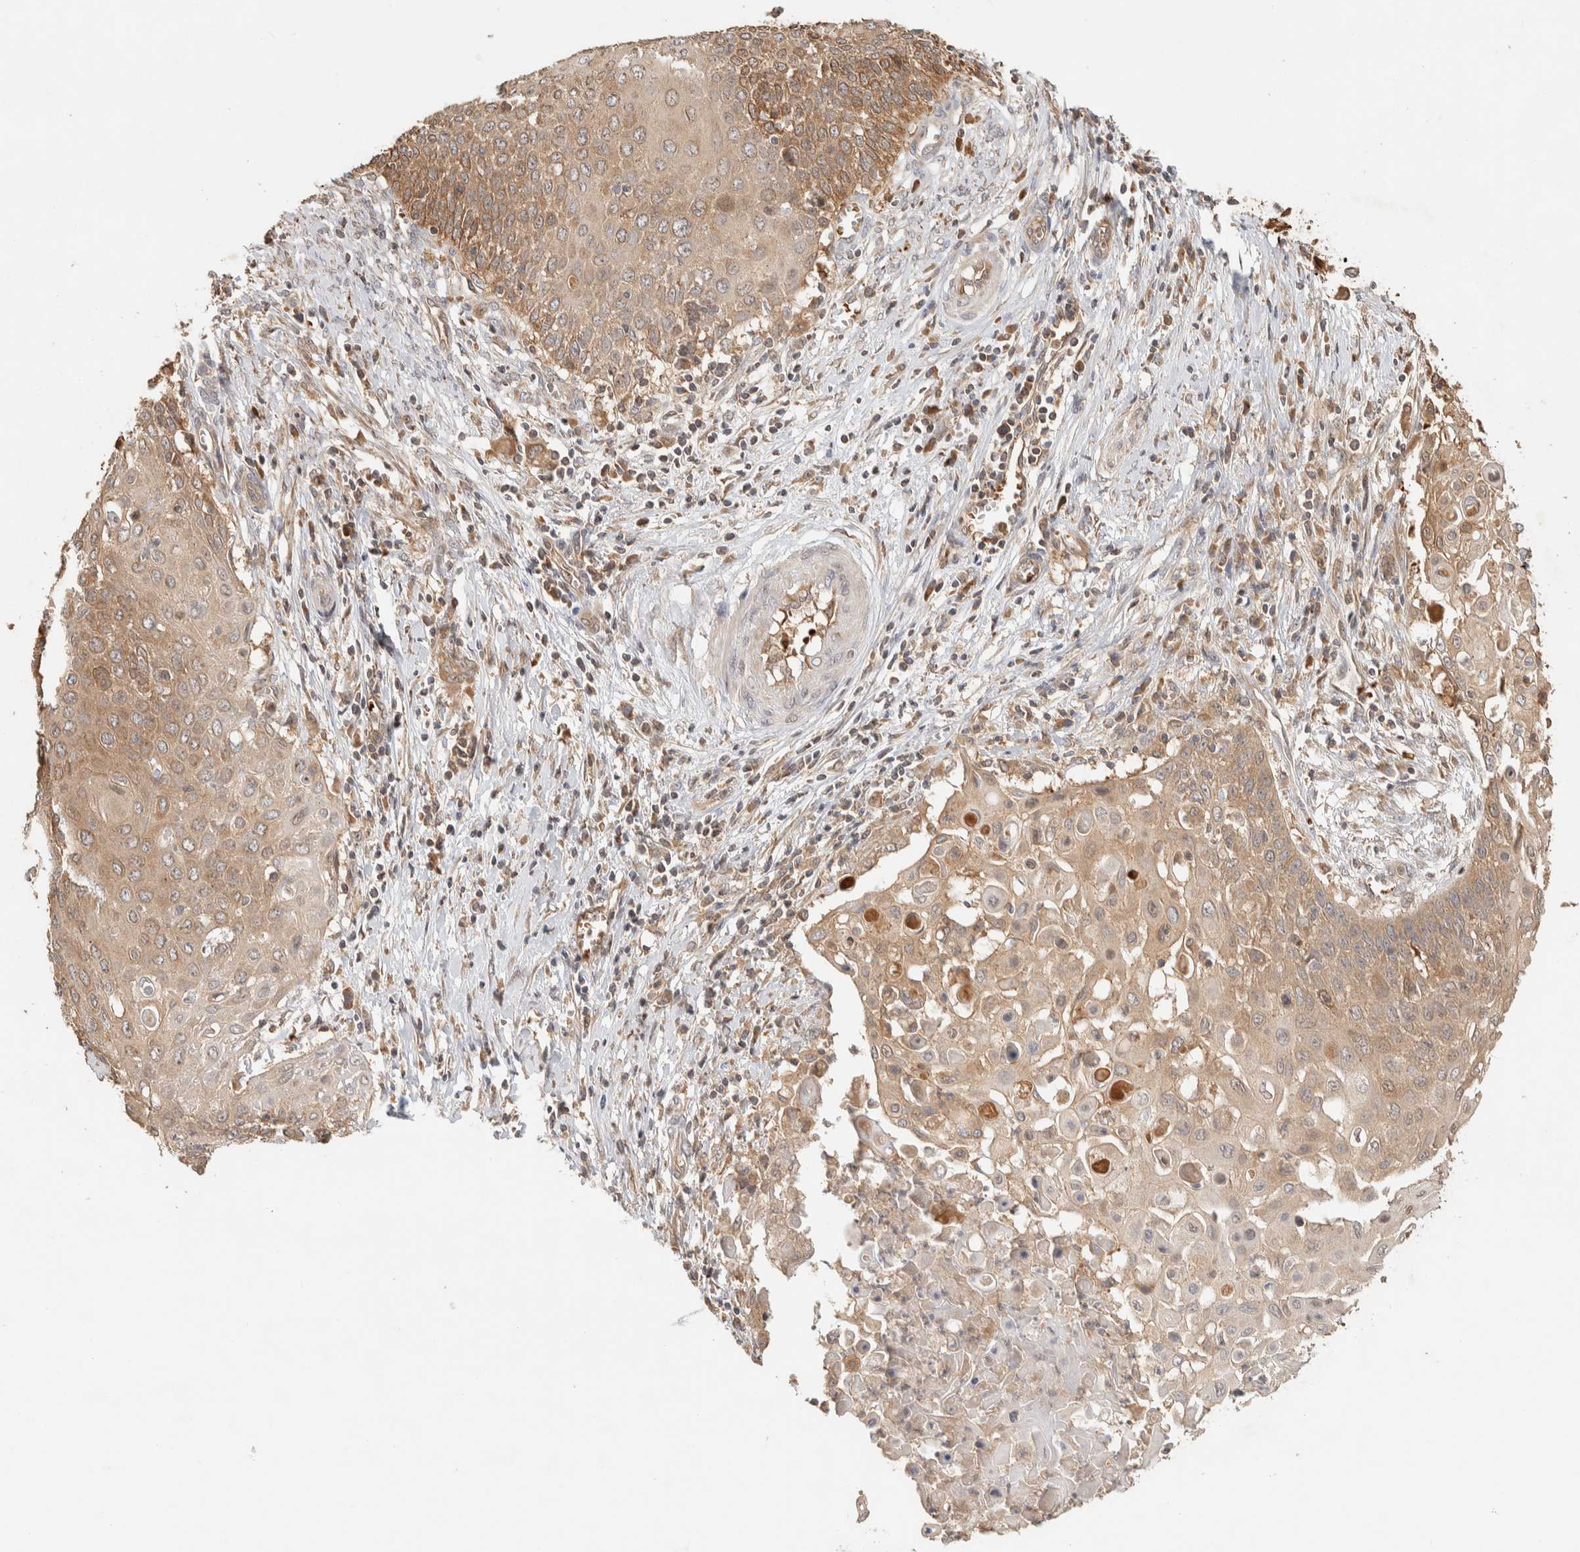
{"staining": {"intensity": "moderate", "quantity": ">75%", "location": "cytoplasmic/membranous"}, "tissue": "cervical cancer", "cell_type": "Tumor cells", "image_type": "cancer", "snomed": [{"axis": "morphology", "description": "Squamous cell carcinoma, NOS"}, {"axis": "topography", "description": "Cervix"}], "caption": "DAB immunohistochemical staining of human cervical cancer (squamous cell carcinoma) reveals moderate cytoplasmic/membranous protein positivity in about >75% of tumor cells.", "gene": "TTI2", "patient": {"sex": "female", "age": 39}}